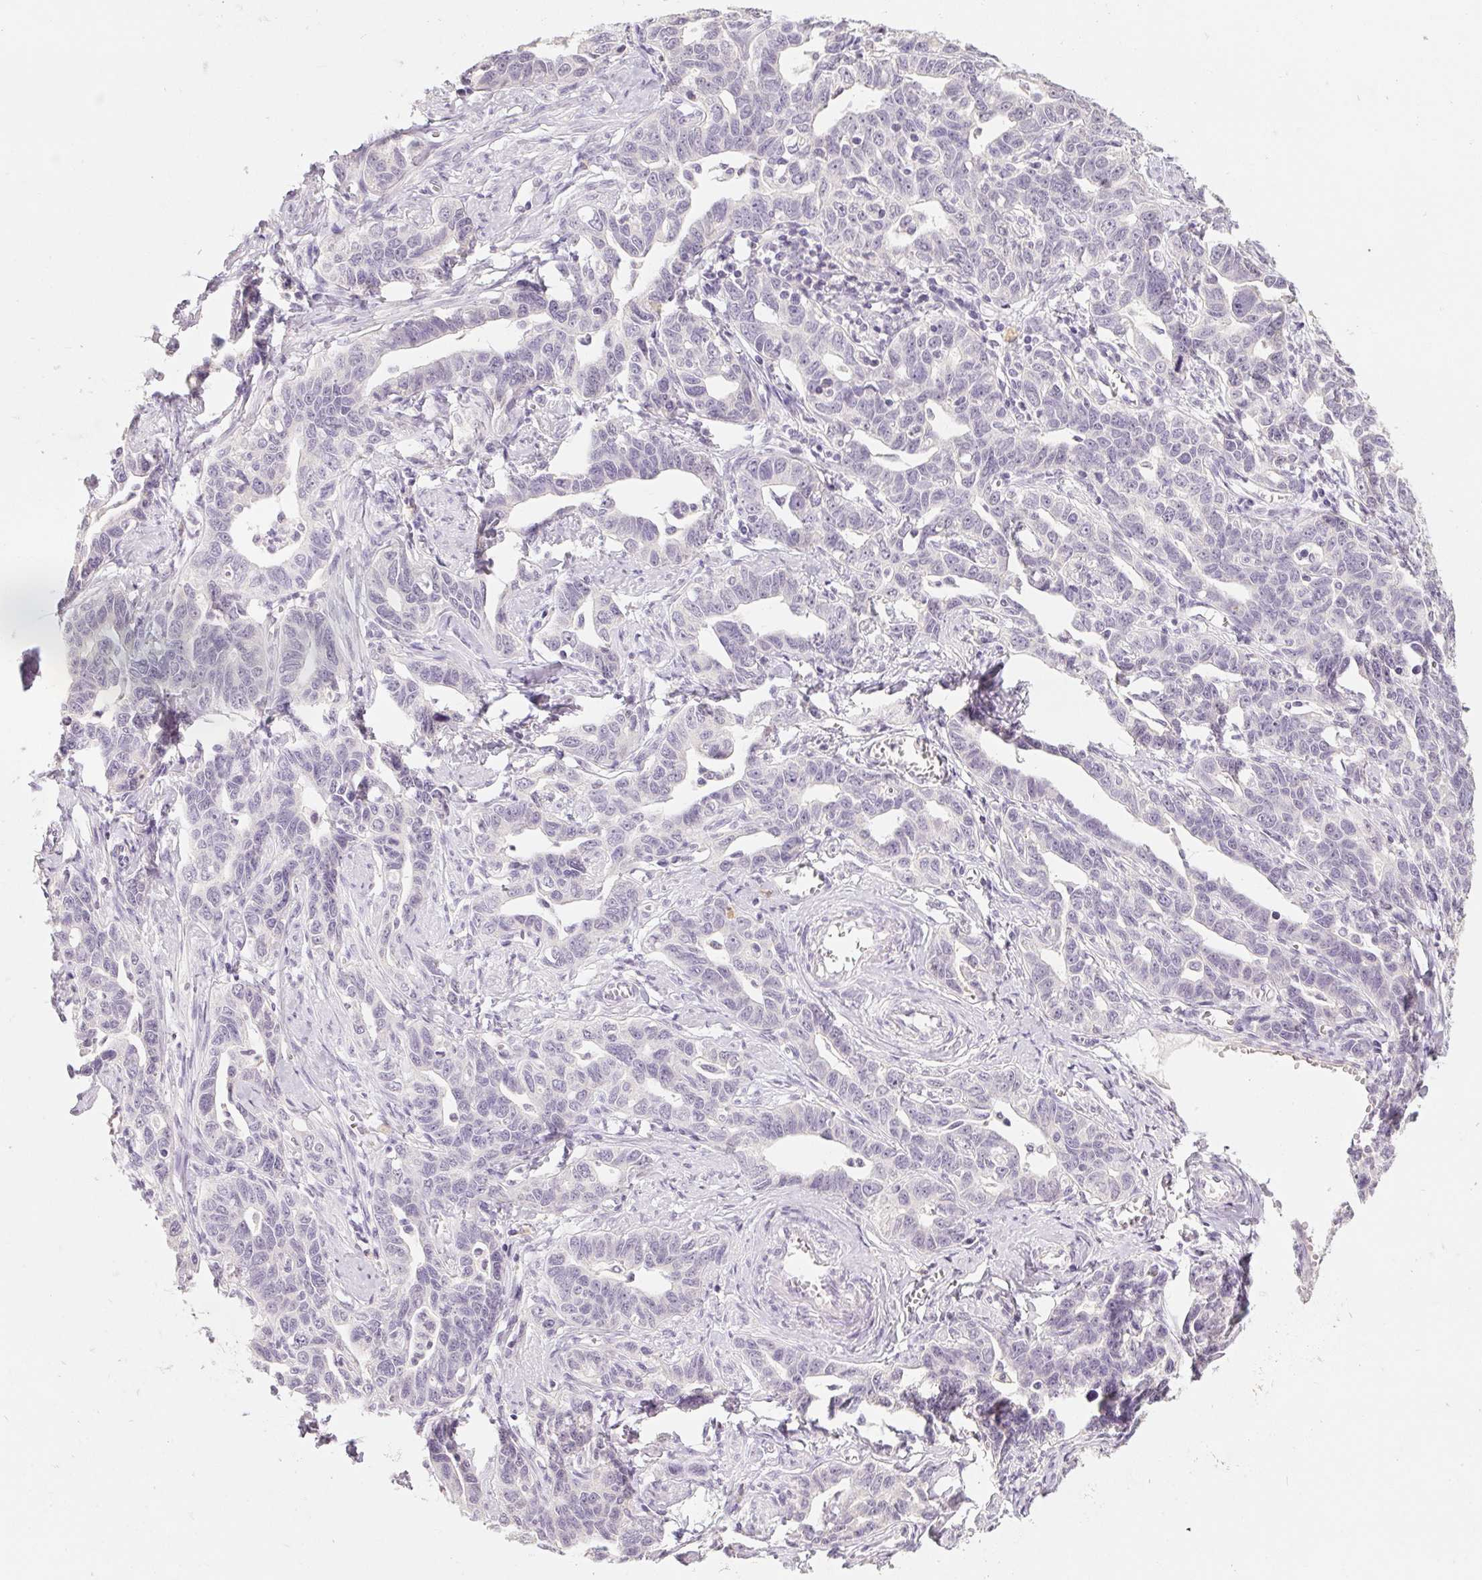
{"staining": {"intensity": "negative", "quantity": "none", "location": "none"}, "tissue": "ovarian cancer", "cell_type": "Tumor cells", "image_type": "cancer", "snomed": [{"axis": "morphology", "description": "Cystadenocarcinoma, serous, NOS"}, {"axis": "topography", "description": "Ovary"}], "caption": "Immunohistochemical staining of human ovarian cancer (serous cystadenocarcinoma) exhibits no significant positivity in tumor cells. (Immunohistochemistry (ihc), brightfield microscopy, high magnification).", "gene": "CAPZA3", "patient": {"sex": "female", "age": 69}}